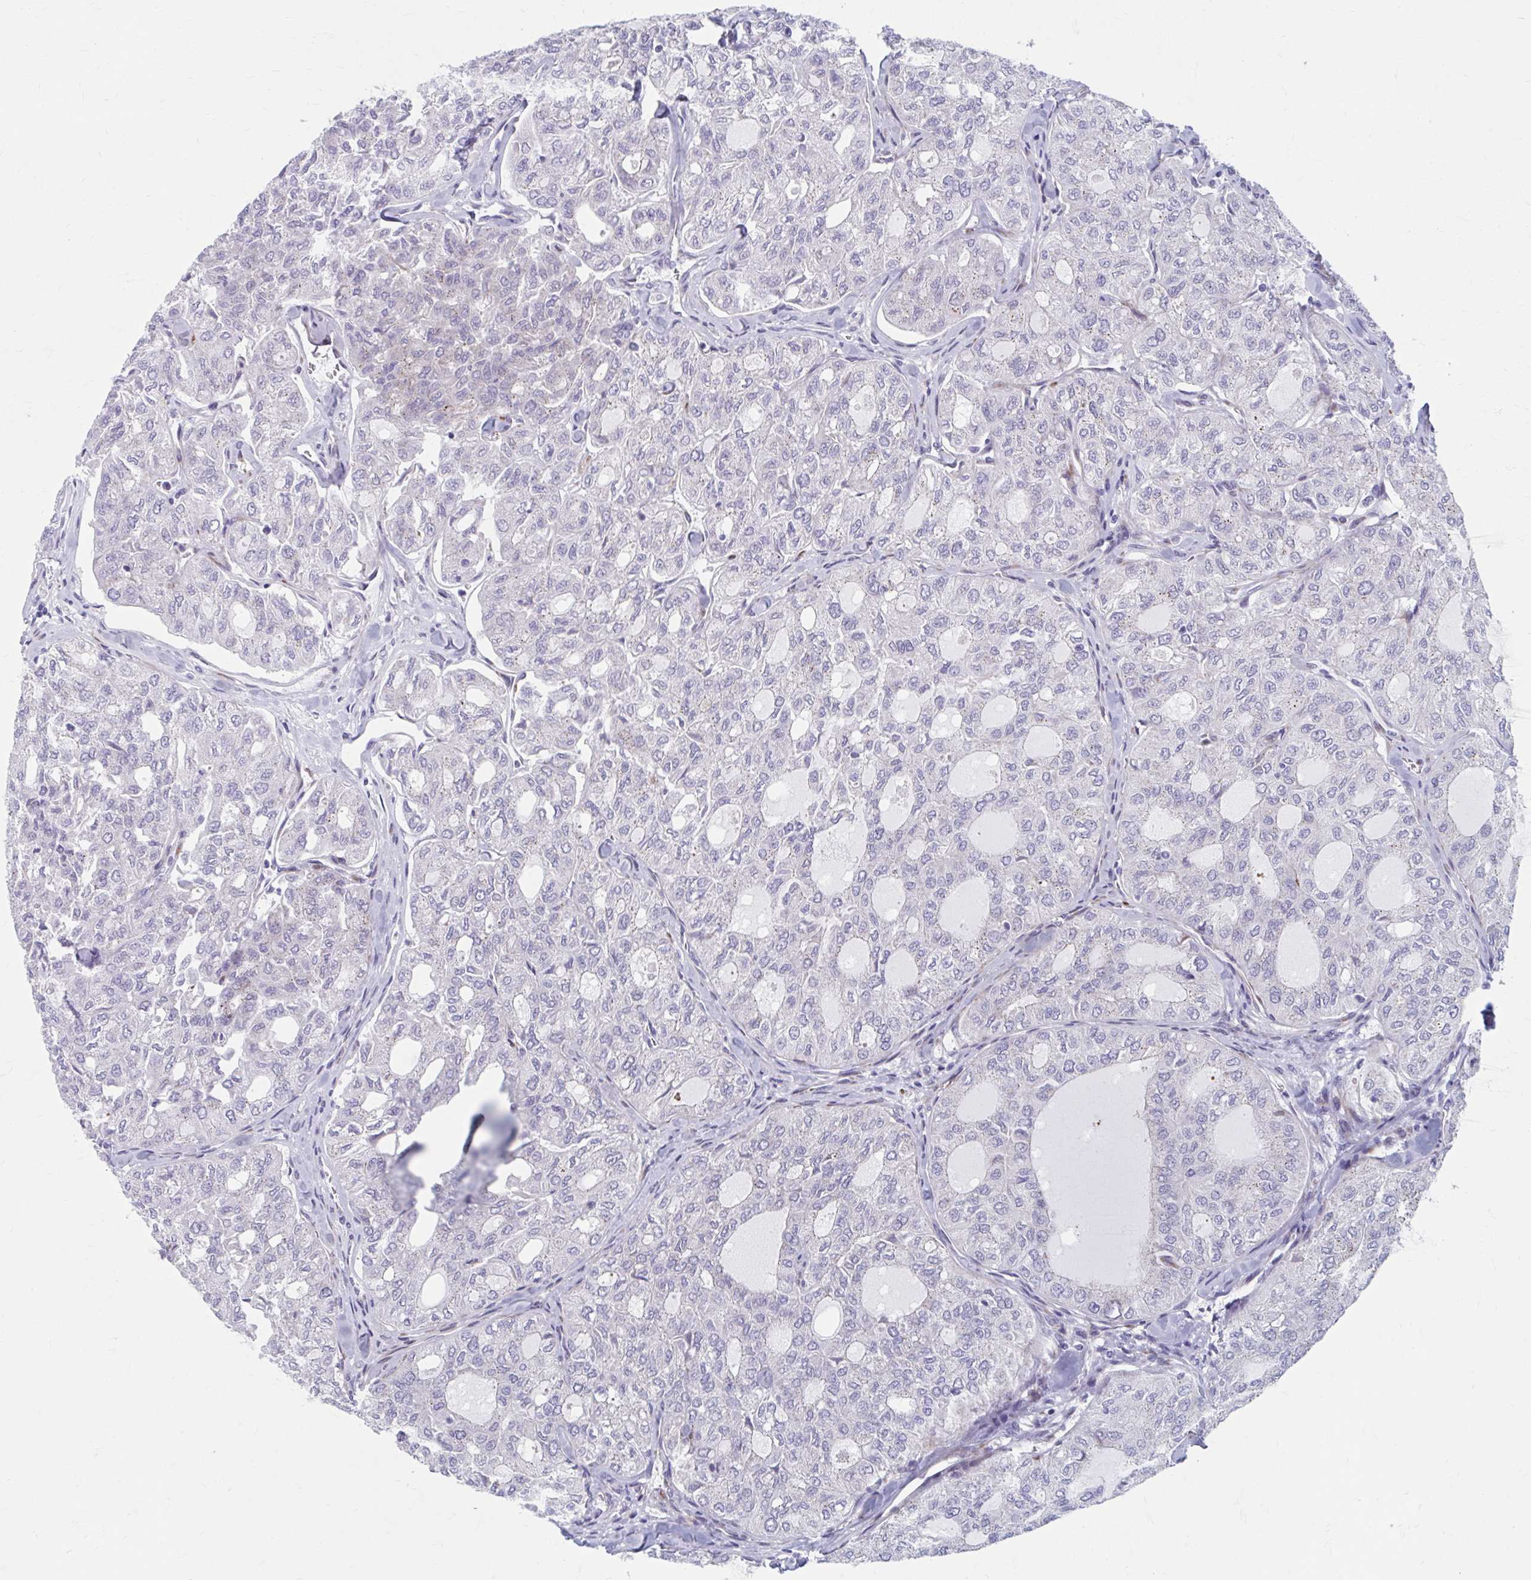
{"staining": {"intensity": "negative", "quantity": "none", "location": "none"}, "tissue": "thyroid cancer", "cell_type": "Tumor cells", "image_type": "cancer", "snomed": [{"axis": "morphology", "description": "Follicular adenoma carcinoma, NOS"}, {"axis": "topography", "description": "Thyroid gland"}], "caption": "Tumor cells show no significant staining in thyroid cancer.", "gene": "OLFM2", "patient": {"sex": "male", "age": 75}}